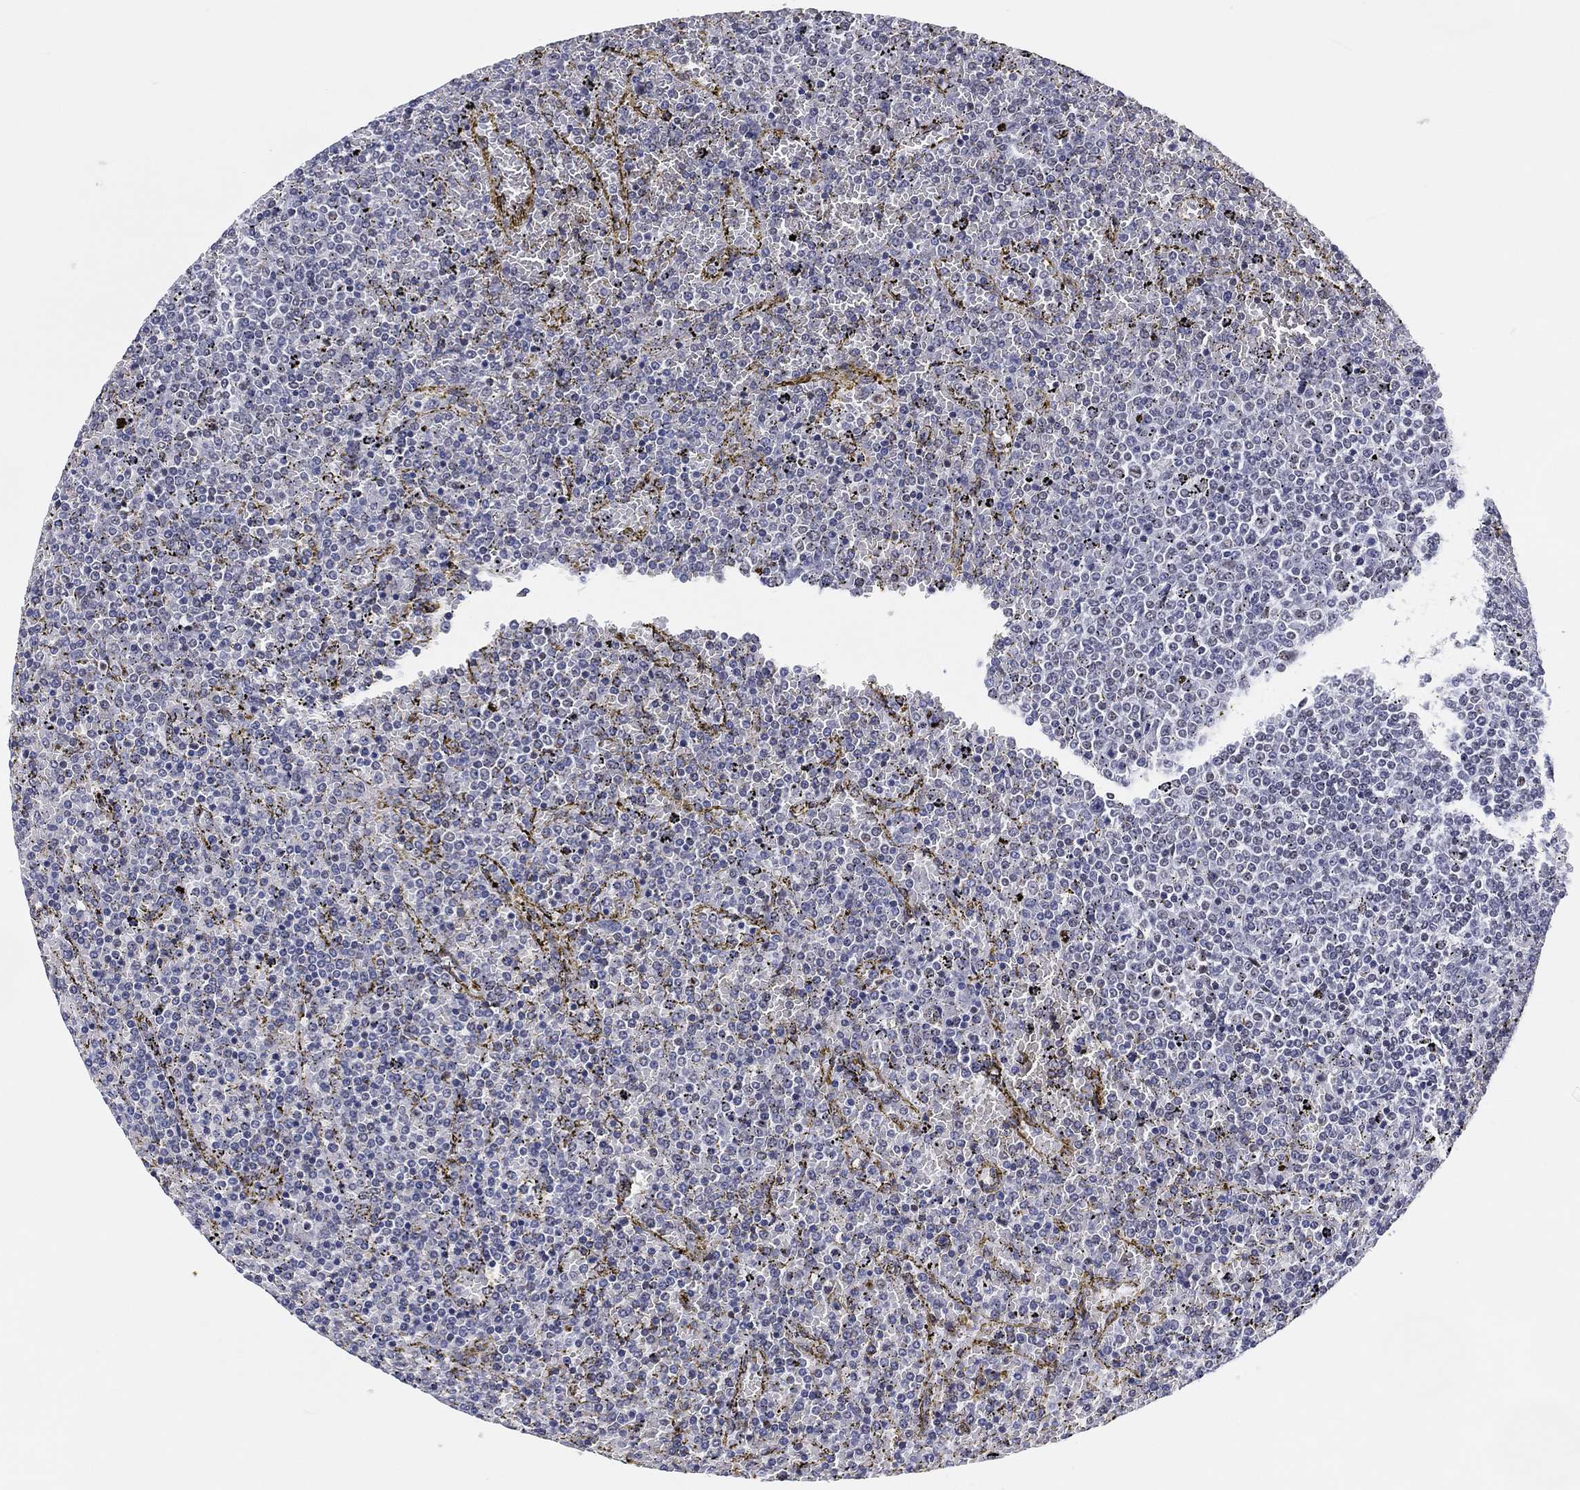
{"staining": {"intensity": "negative", "quantity": "none", "location": "none"}, "tissue": "lymphoma", "cell_type": "Tumor cells", "image_type": "cancer", "snomed": [{"axis": "morphology", "description": "Malignant lymphoma, non-Hodgkin's type, Low grade"}, {"axis": "topography", "description": "Spleen"}], "caption": "An IHC histopathology image of low-grade malignant lymphoma, non-Hodgkin's type is shown. There is no staining in tumor cells of low-grade malignant lymphoma, non-Hodgkin's type.", "gene": "MAPK8IP1", "patient": {"sex": "female", "age": 77}}